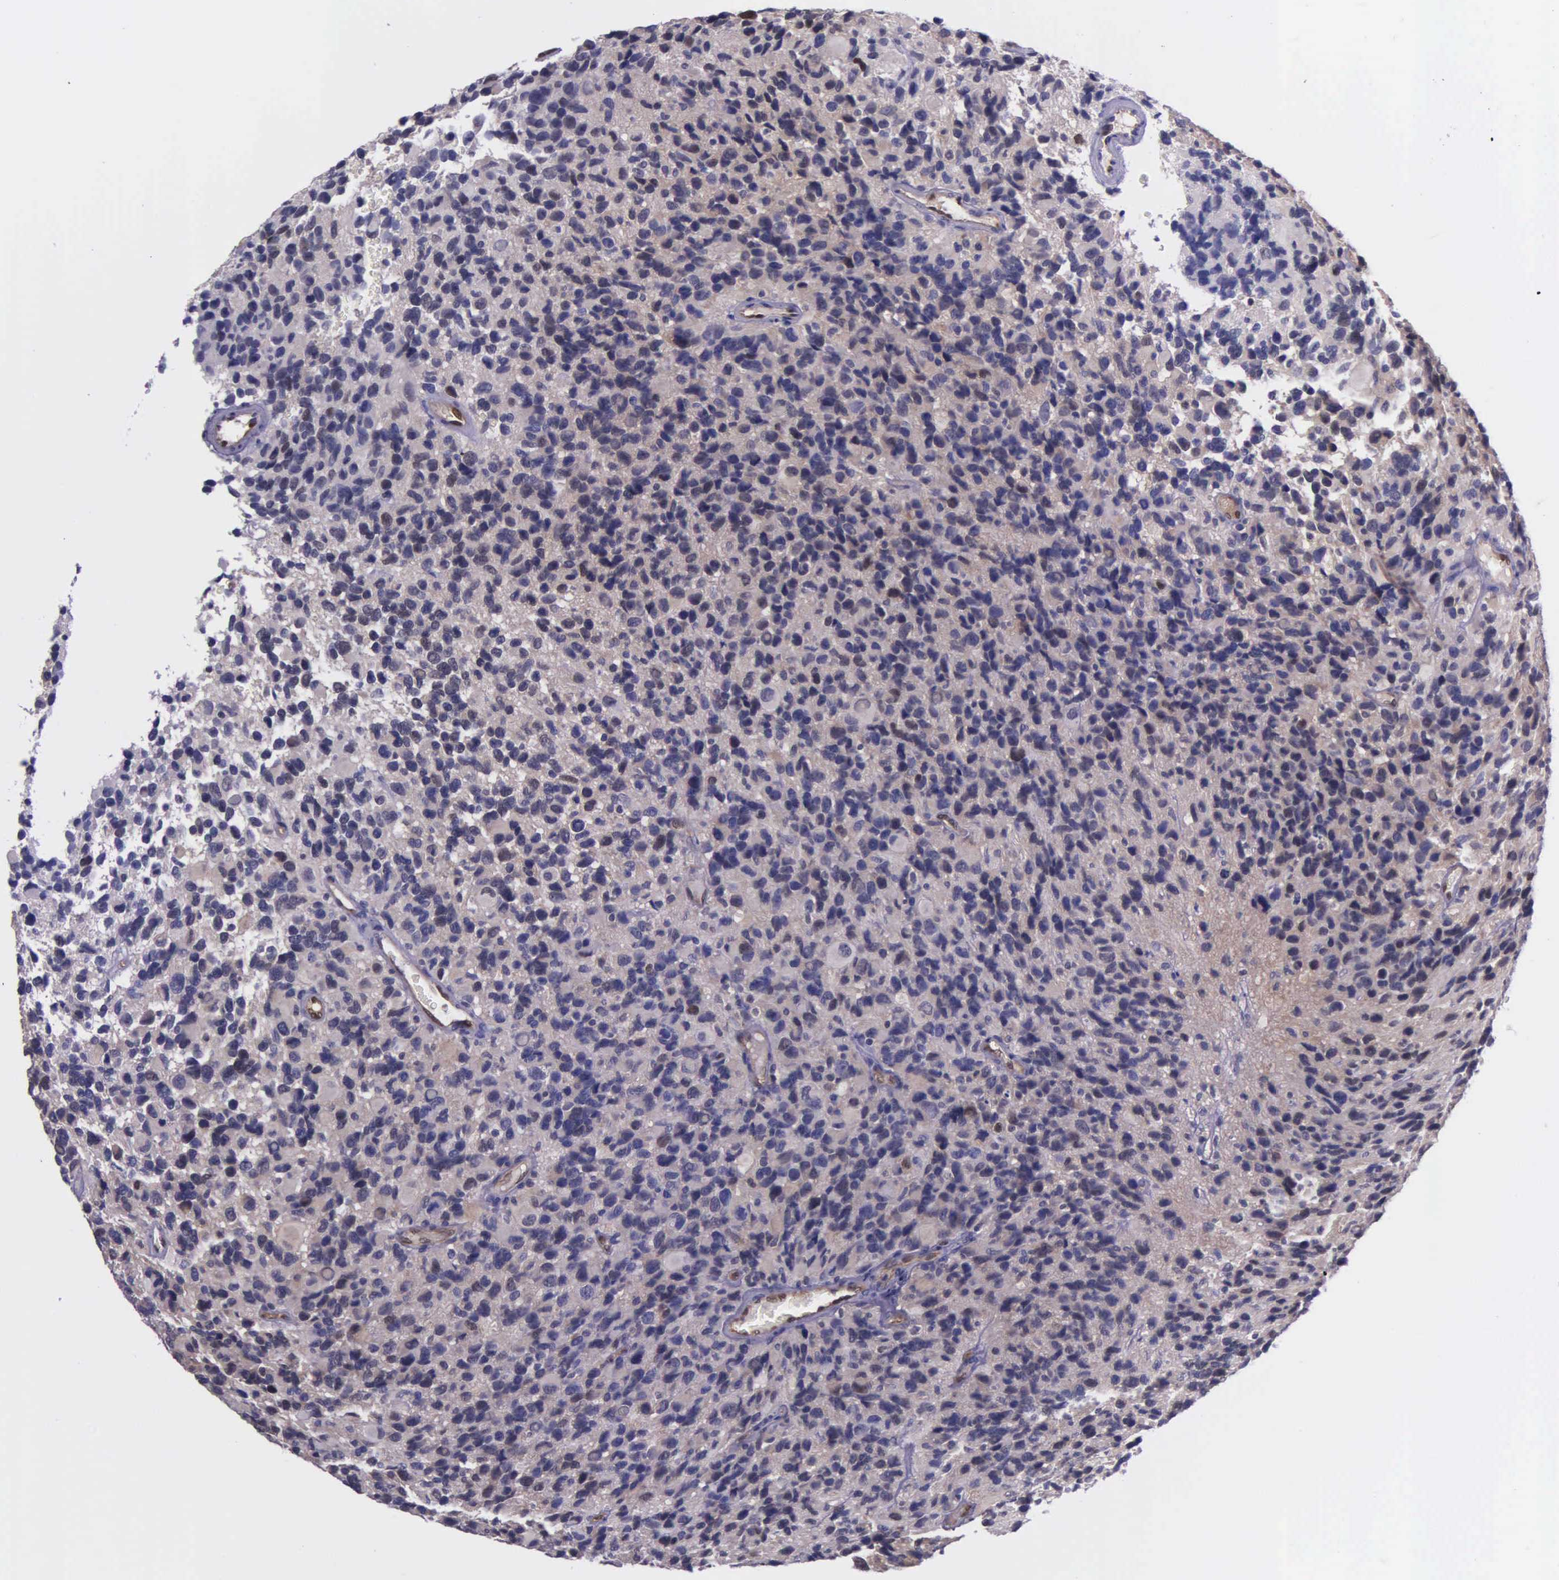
{"staining": {"intensity": "negative", "quantity": "none", "location": "none"}, "tissue": "glioma", "cell_type": "Tumor cells", "image_type": "cancer", "snomed": [{"axis": "morphology", "description": "Glioma, malignant, High grade"}, {"axis": "topography", "description": "Brain"}], "caption": "An IHC histopathology image of malignant high-grade glioma is shown. There is no staining in tumor cells of malignant high-grade glioma.", "gene": "GMPR2", "patient": {"sex": "male", "age": 77}}